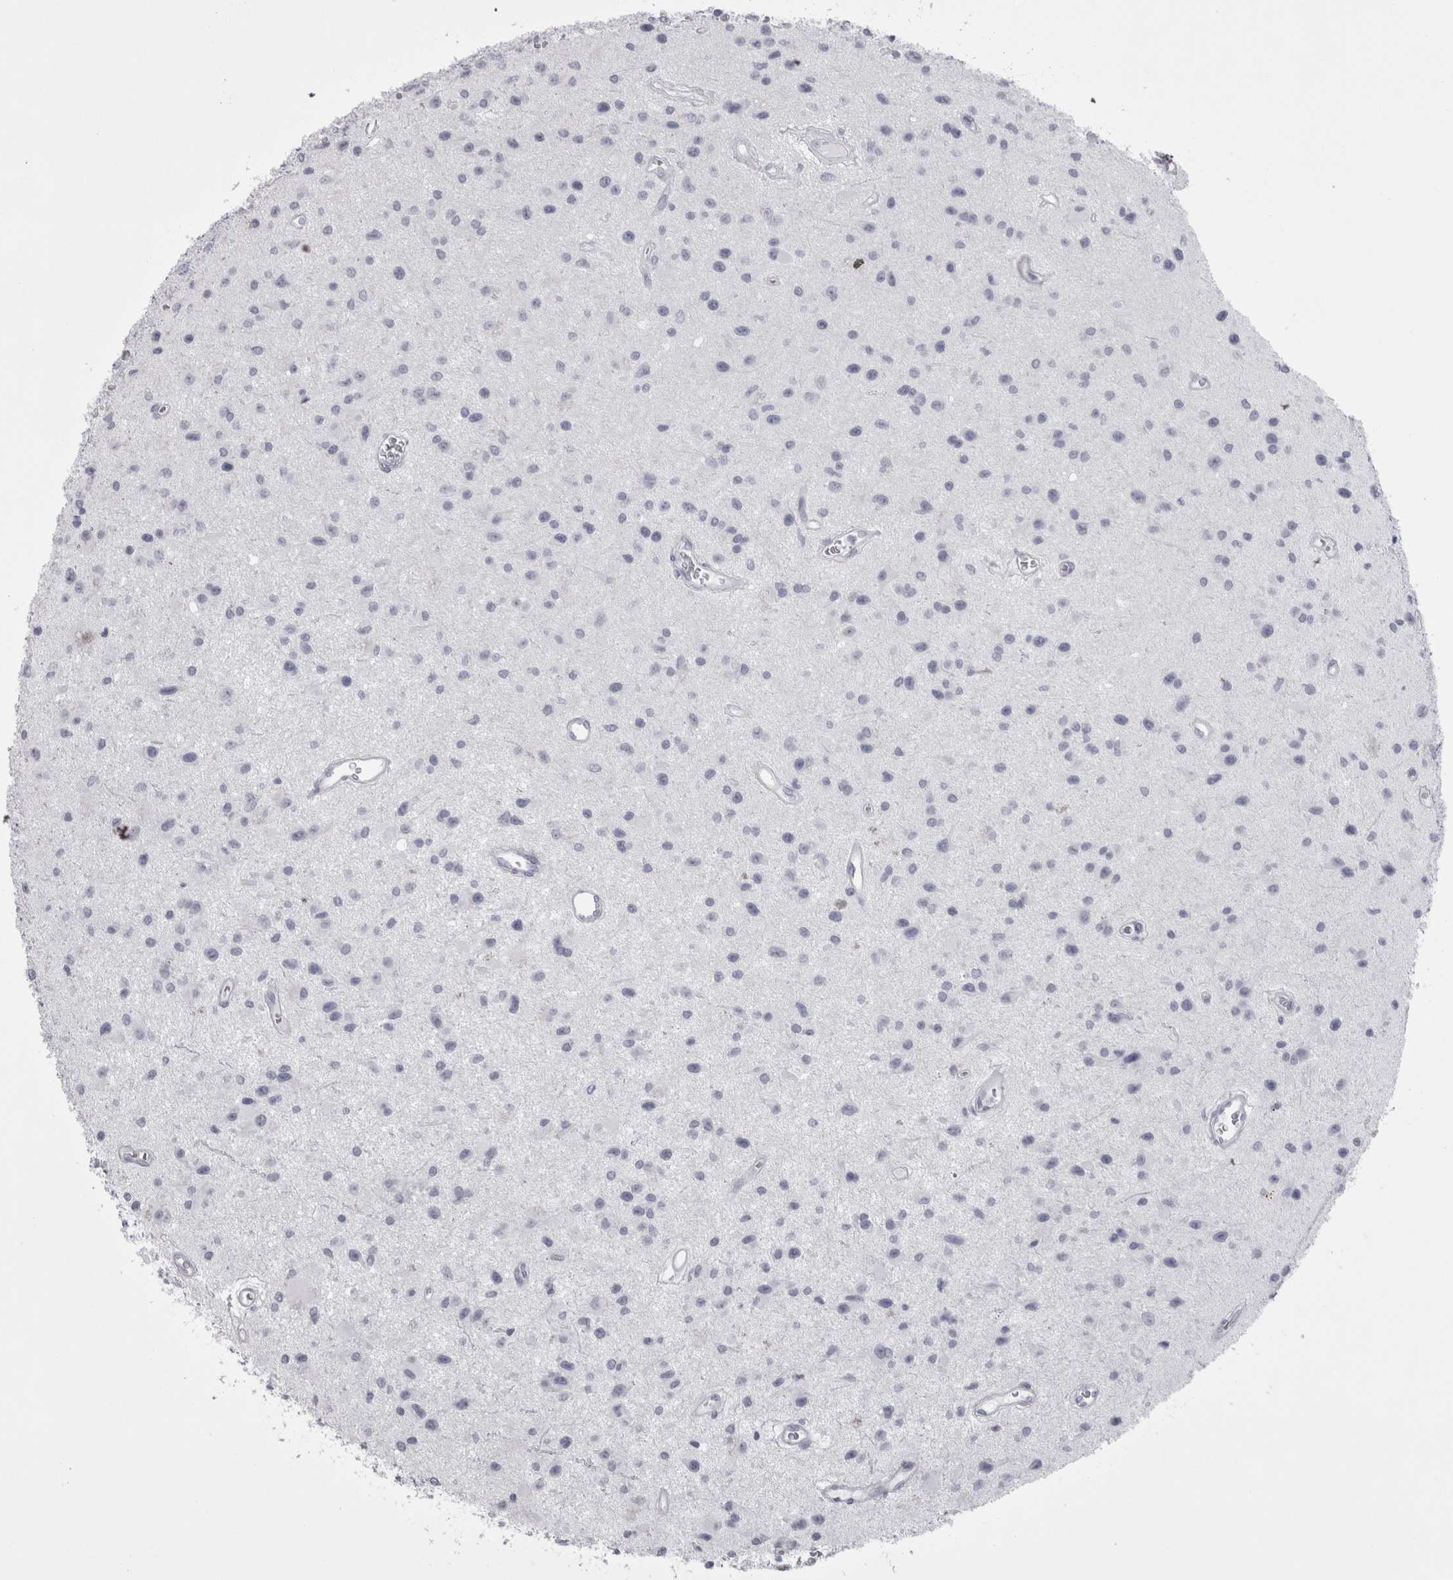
{"staining": {"intensity": "negative", "quantity": "none", "location": "none"}, "tissue": "glioma", "cell_type": "Tumor cells", "image_type": "cancer", "snomed": [{"axis": "morphology", "description": "Glioma, malignant, Low grade"}, {"axis": "topography", "description": "Brain"}], "caption": "Tumor cells are negative for protein expression in human malignant low-grade glioma.", "gene": "SKAP1", "patient": {"sex": "male", "age": 58}}